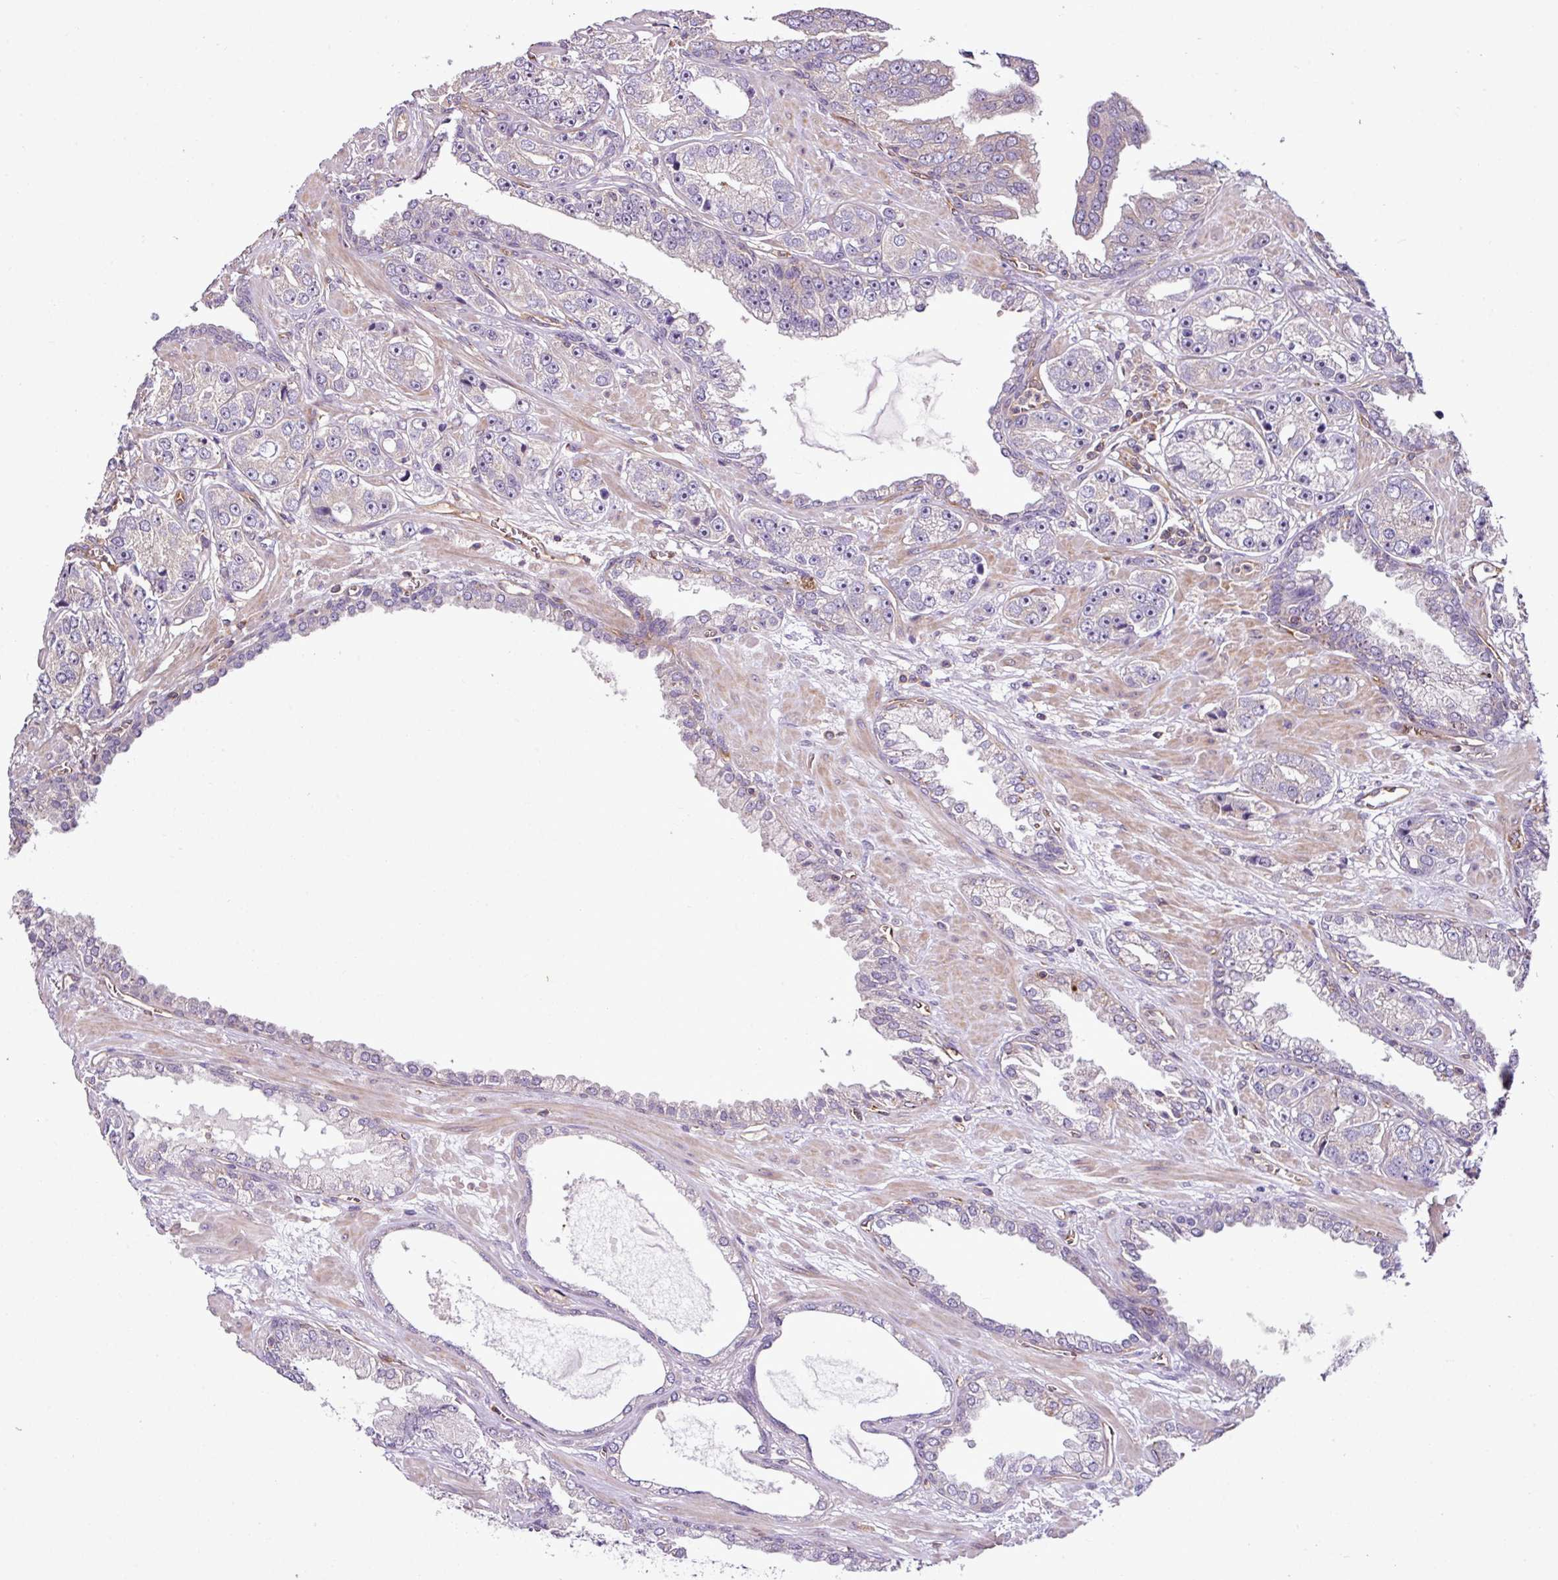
{"staining": {"intensity": "negative", "quantity": "none", "location": "none"}, "tissue": "prostate cancer", "cell_type": "Tumor cells", "image_type": "cancer", "snomed": [{"axis": "morphology", "description": "Adenocarcinoma, High grade"}, {"axis": "topography", "description": "Prostate"}], "caption": "Immunohistochemistry (IHC) micrograph of neoplastic tissue: human prostate cancer stained with DAB displays no significant protein staining in tumor cells.", "gene": "ZNF106", "patient": {"sex": "male", "age": 71}}